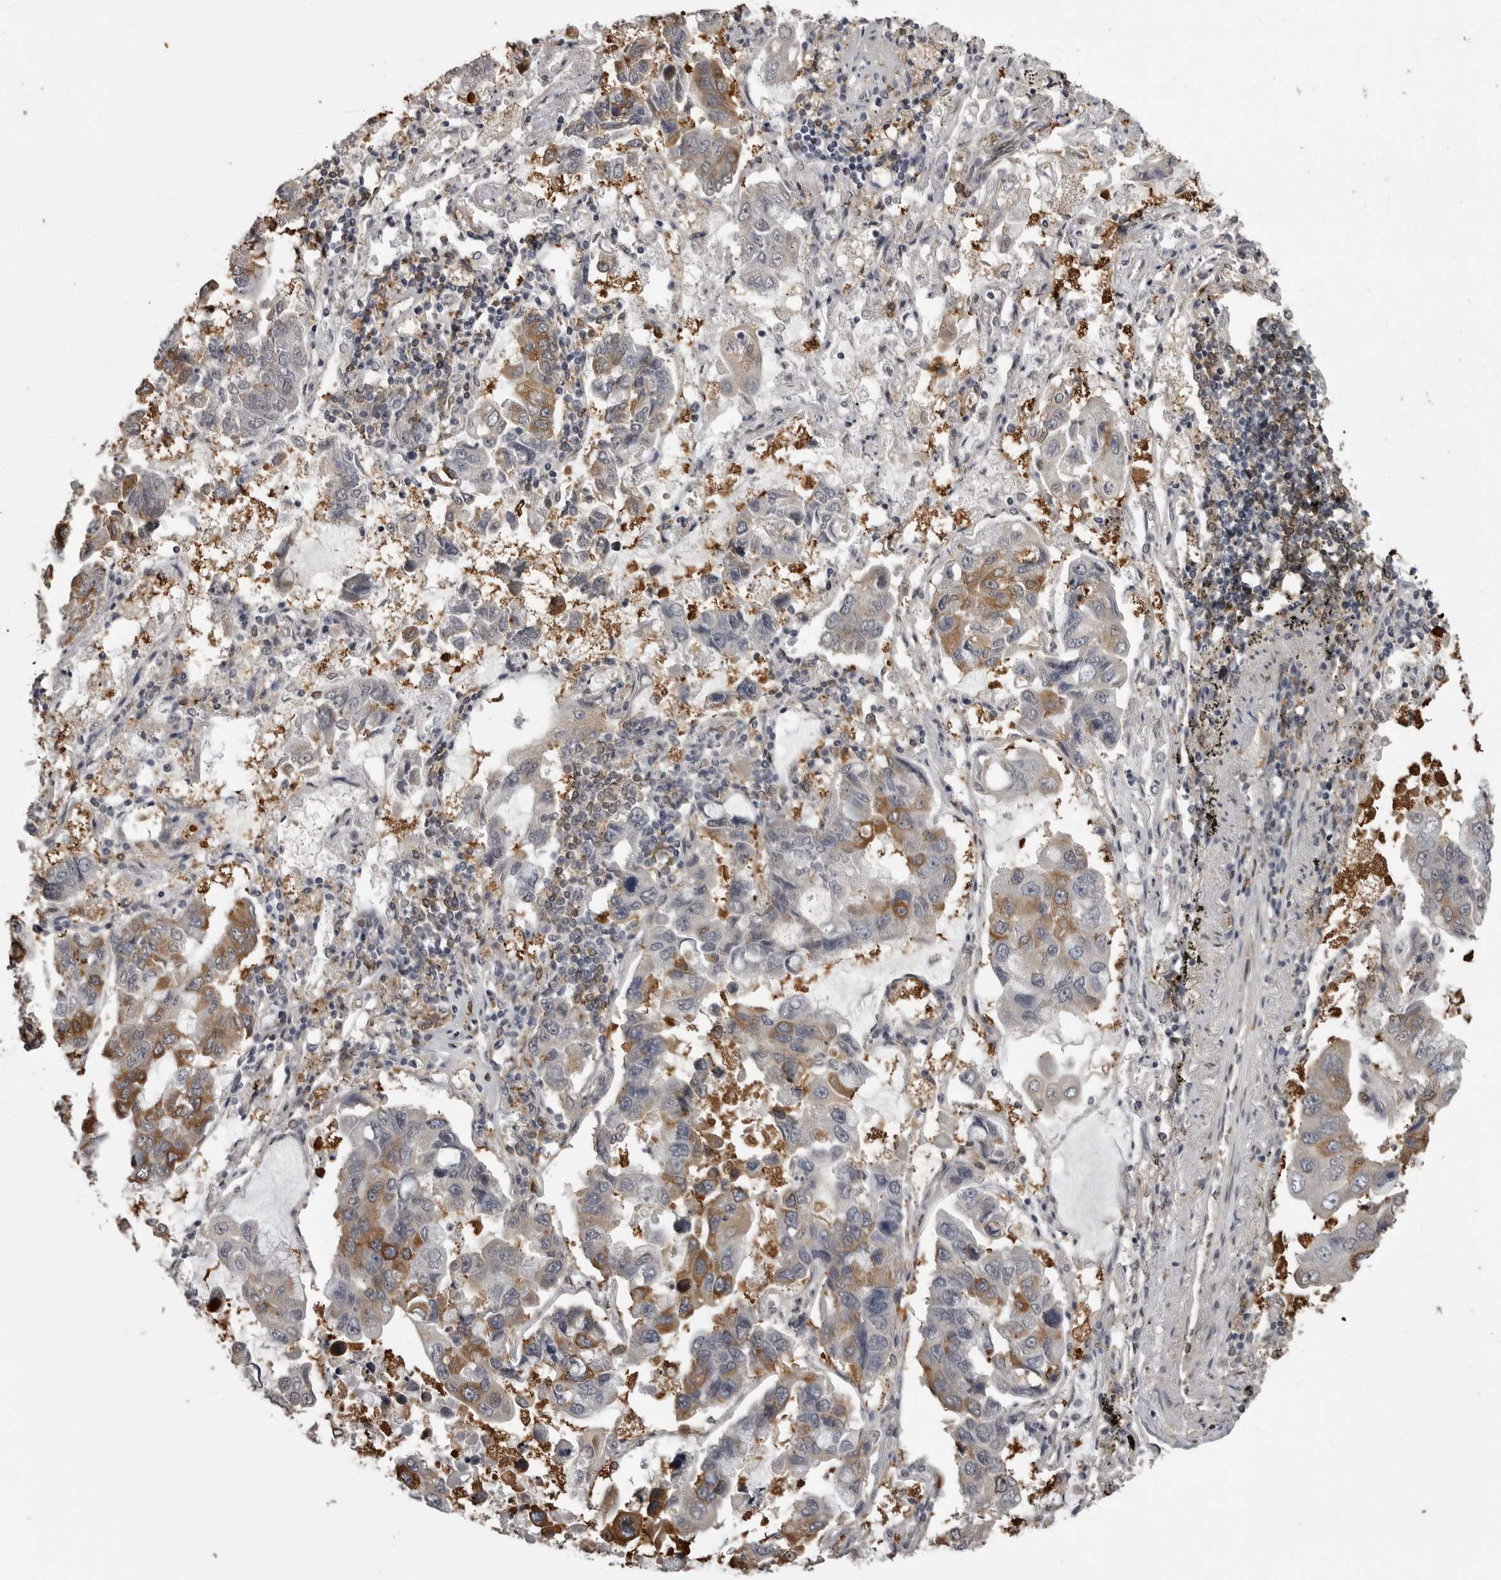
{"staining": {"intensity": "moderate", "quantity": "25%-75%", "location": "cytoplasmic/membranous"}, "tissue": "lung cancer", "cell_type": "Tumor cells", "image_type": "cancer", "snomed": [{"axis": "morphology", "description": "Adenocarcinoma, NOS"}, {"axis": "topography", "description": "Lung"}], "caption": "Immunohistochemistry (IHC) image of neoplastic tissue: lung cancer (adenocarcinoma) stained using IHC displays medium levels of moderate protein expression localized specifically in the cytoplasmic/membranous of tumor cells, appearing as a cytoplasmic/membranous brown color.", "gene": "SNX16", "patient": {"sex": "male", "age": 64}}